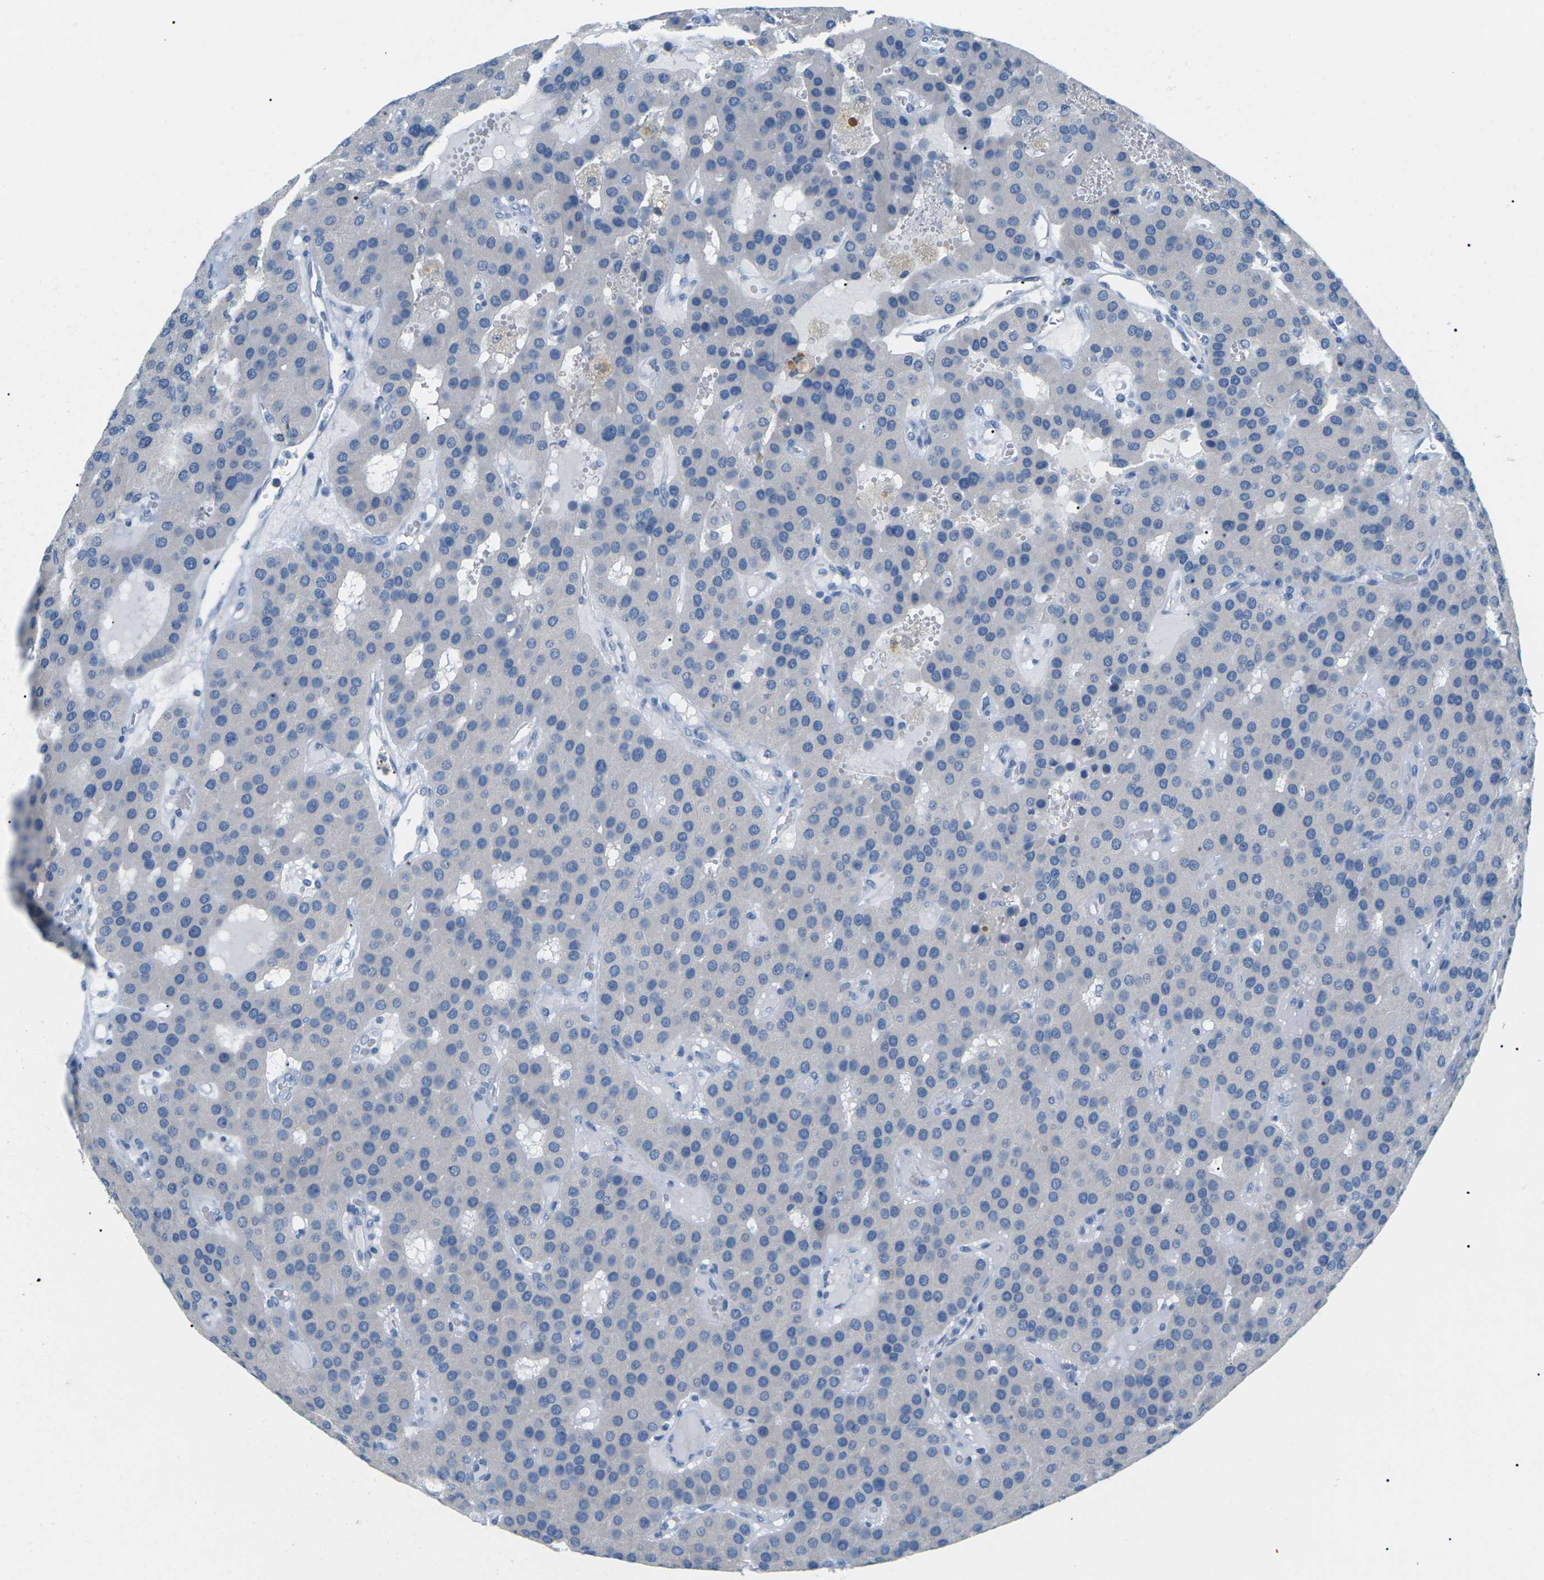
{"staining": {"intensity": "negative", "quantity": "none", "location": "none"}, "tissue": "parathyroid gland", "cell_type": "Glandular cells", "image_type": "normal", "snomed": [{"axis": "morphology", "description": "Normal tissue, NOS"}, {"axis": "morphology", "description": "Adenoma, NOS"}, {"axis": "topography", "description": "Parathyroid gland"}], "caption": "Immunohistochemical staining of unremarkable parathyroid gland shows no significant expression in glandular cells. The staining is performed using DAB brown chromogen with nuclei counter-stained in using hematoxylin.", "gene": "SLC12A1", "patient": {"sex": "female", "age": 86}}